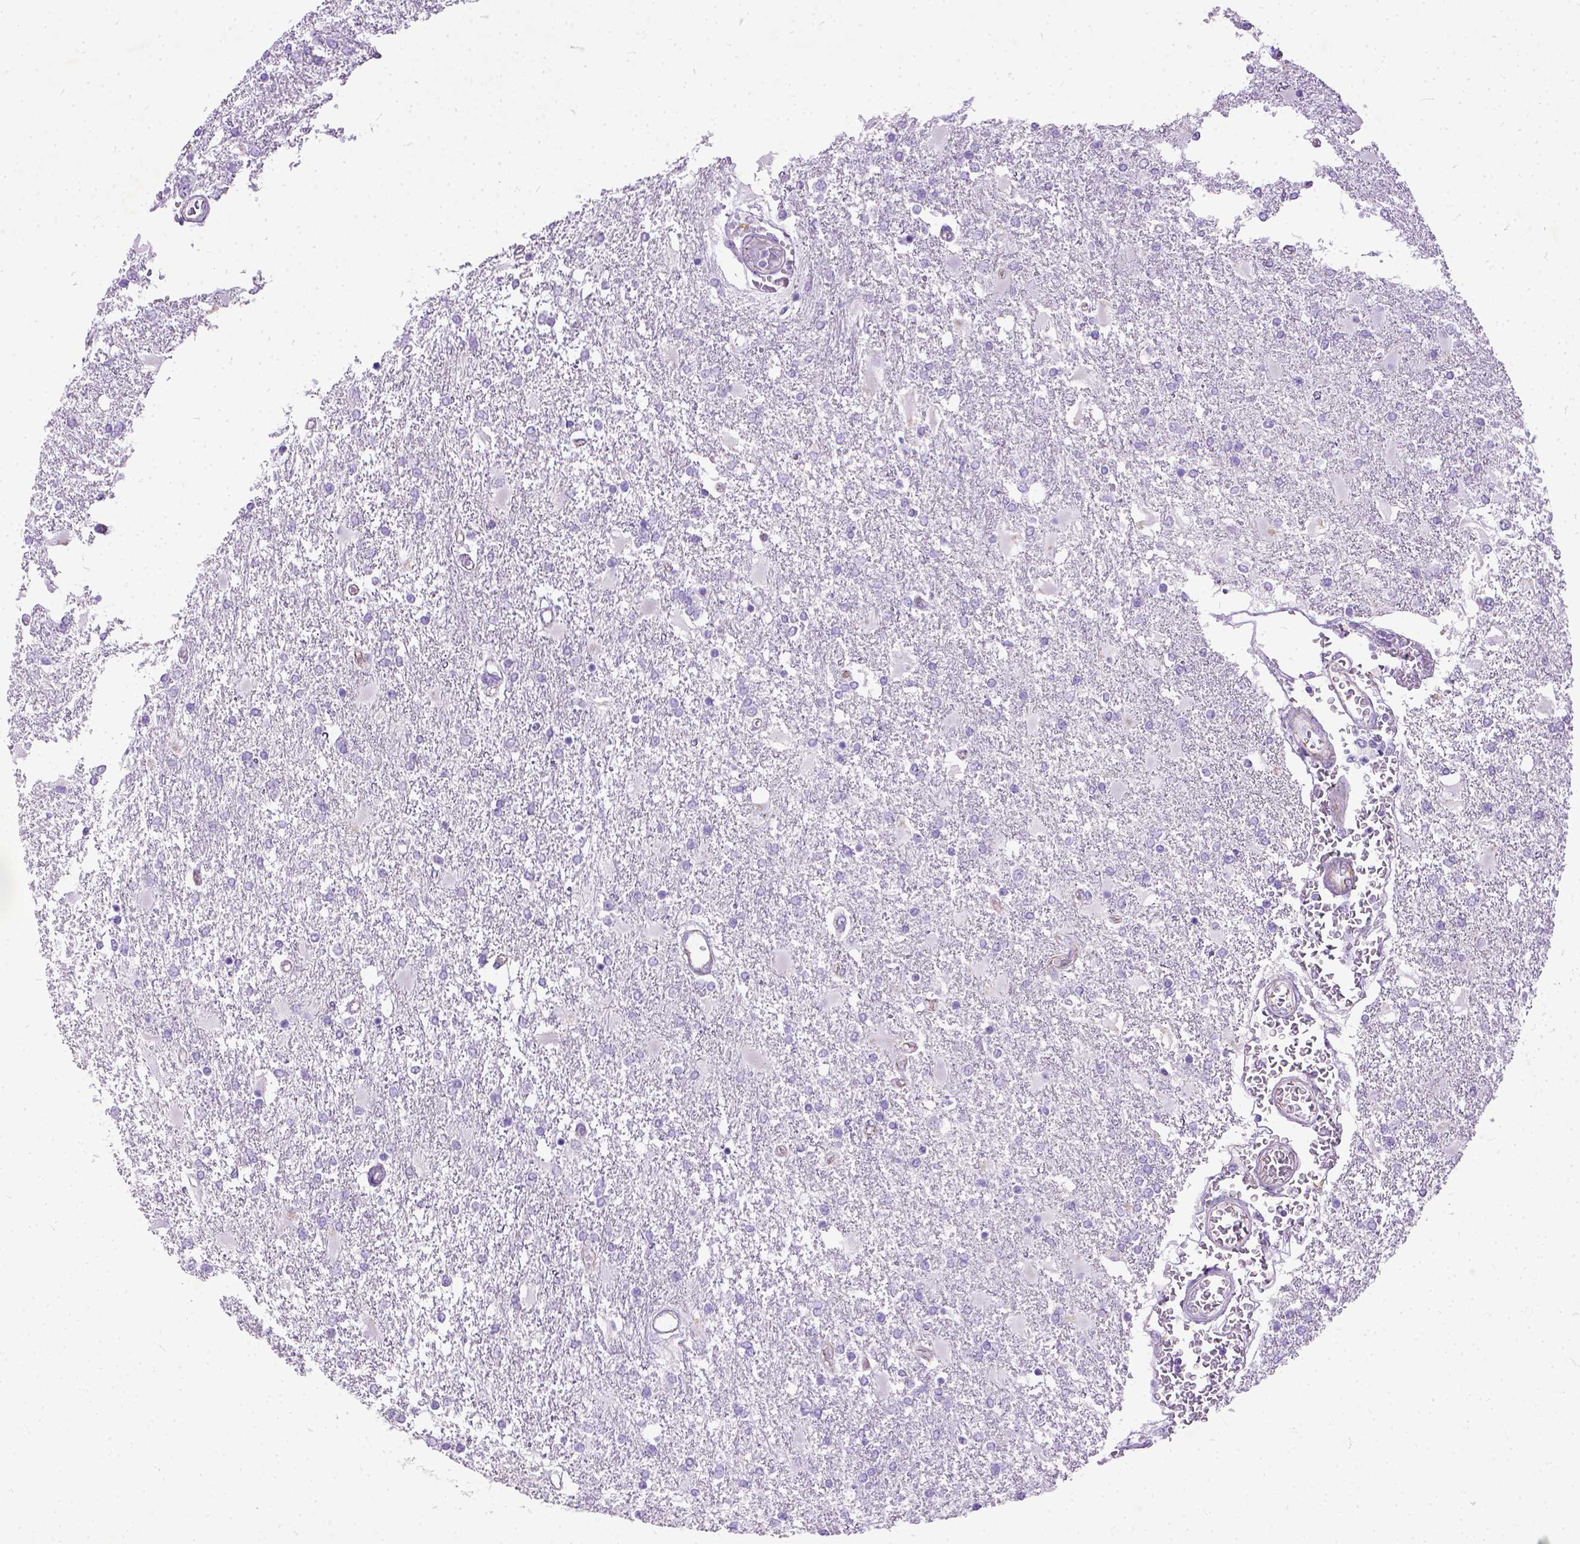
{"staining": {"intensity": "negative", "quantity": "none", "location": "none"}, "tissue": "glioma", "cell_type": "Tumor cells", "image_type": "cancer", "snomed": [{"axis": "morphology", "description": "Glioma, malignant, High grade"}, {"axis": "topography", "description": "Cerebral cortex"}], "caption": "Immunohistochemistry photomicrograph of neoplastic tissue: human malignant high-grade glioma stained with DAB displays no significant protein staining in tumor cells.", "gene": "ADGRF1", "patient": {"sex": "male", "age": 79}}